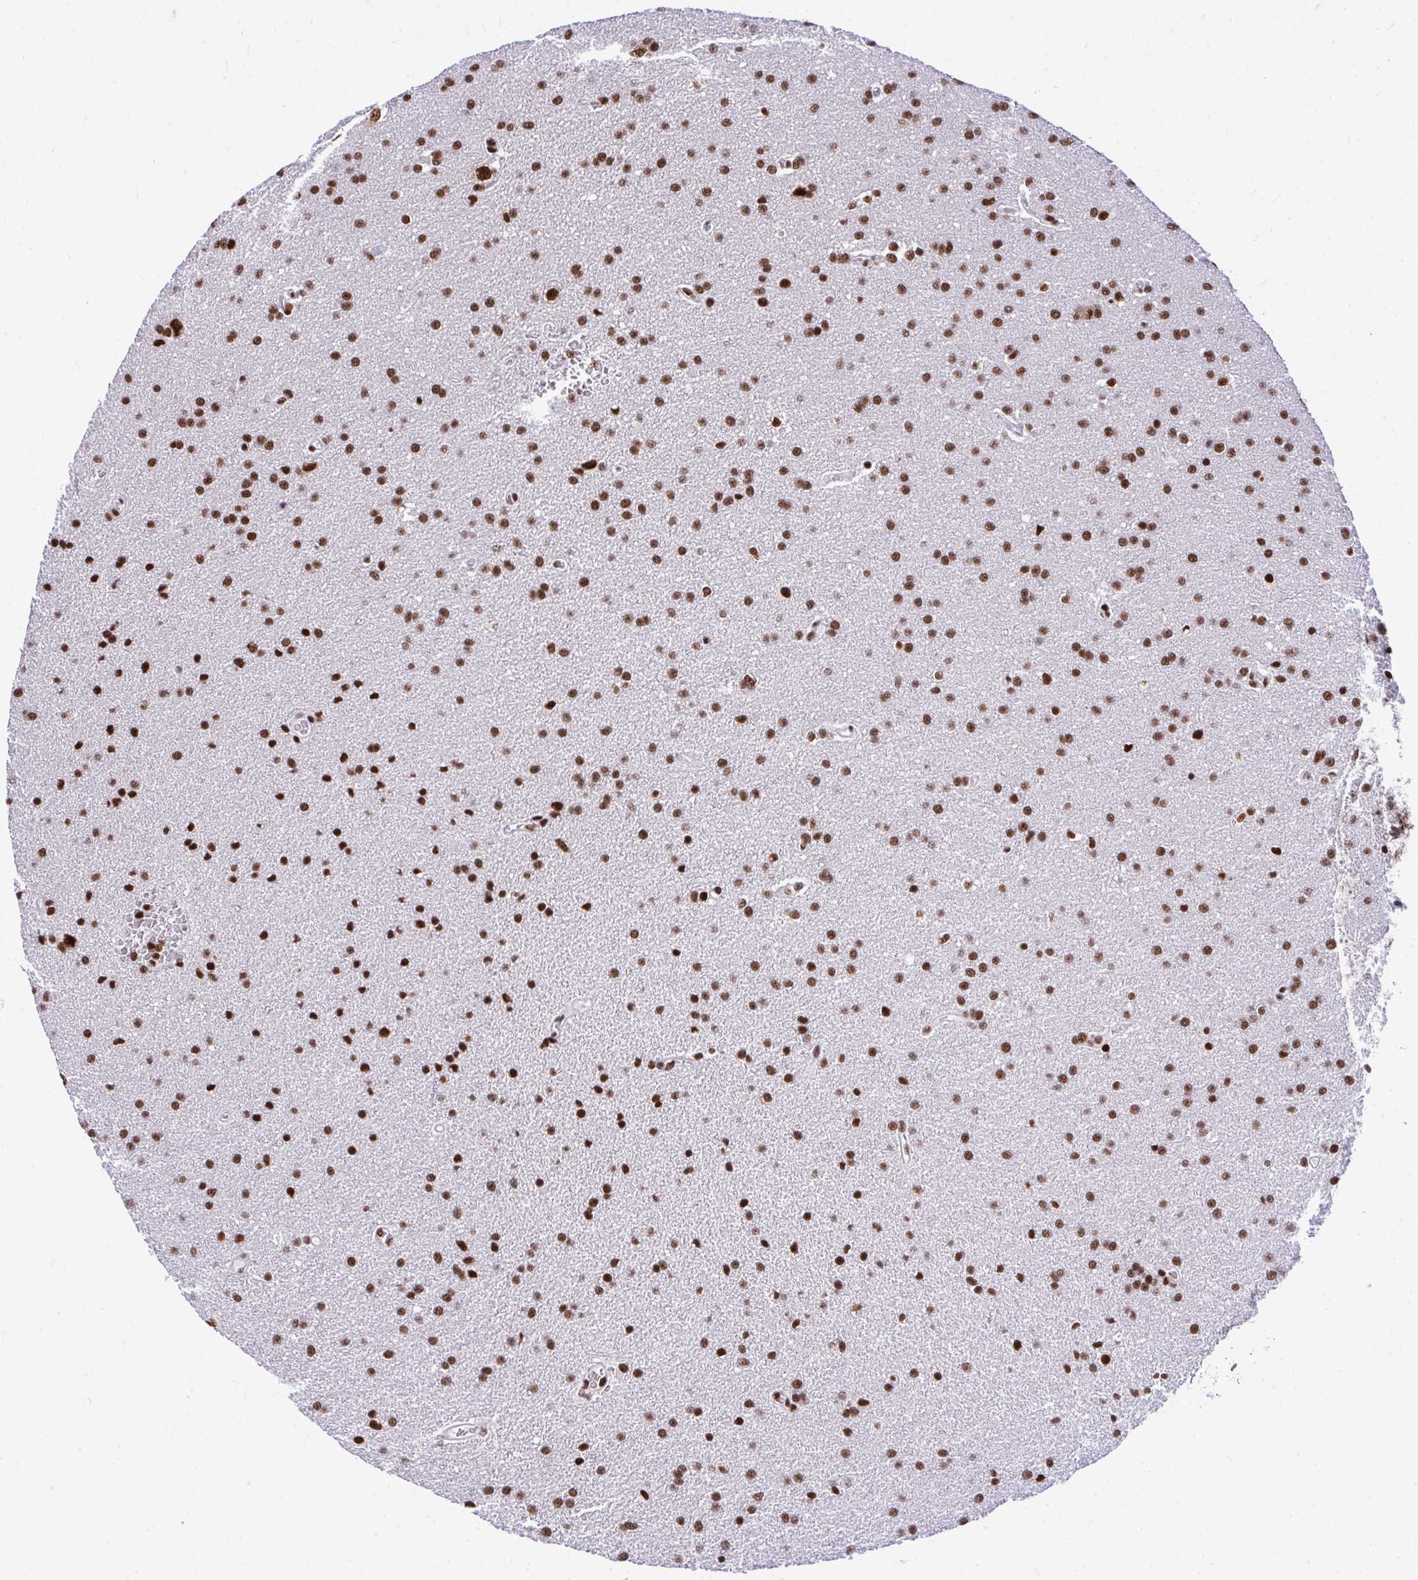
{"staining": {"intensity": "strong", "quantity": ">75%", "location": "nuclear"}, "tissue": "glioma", "cell_type": "Tumor cells", "image_type": "cancer", "snomed": [{"axis": "morphology", "description": "Glioma, malignant, Low grade"}, {"axis": "topography", "description": "Brain"}], "caption": "Human glioma stained with a protein marker reveals strong staining in tumor cells.", "gene": "PRPF19", "patient": {"sex": "female", "age": 34}}